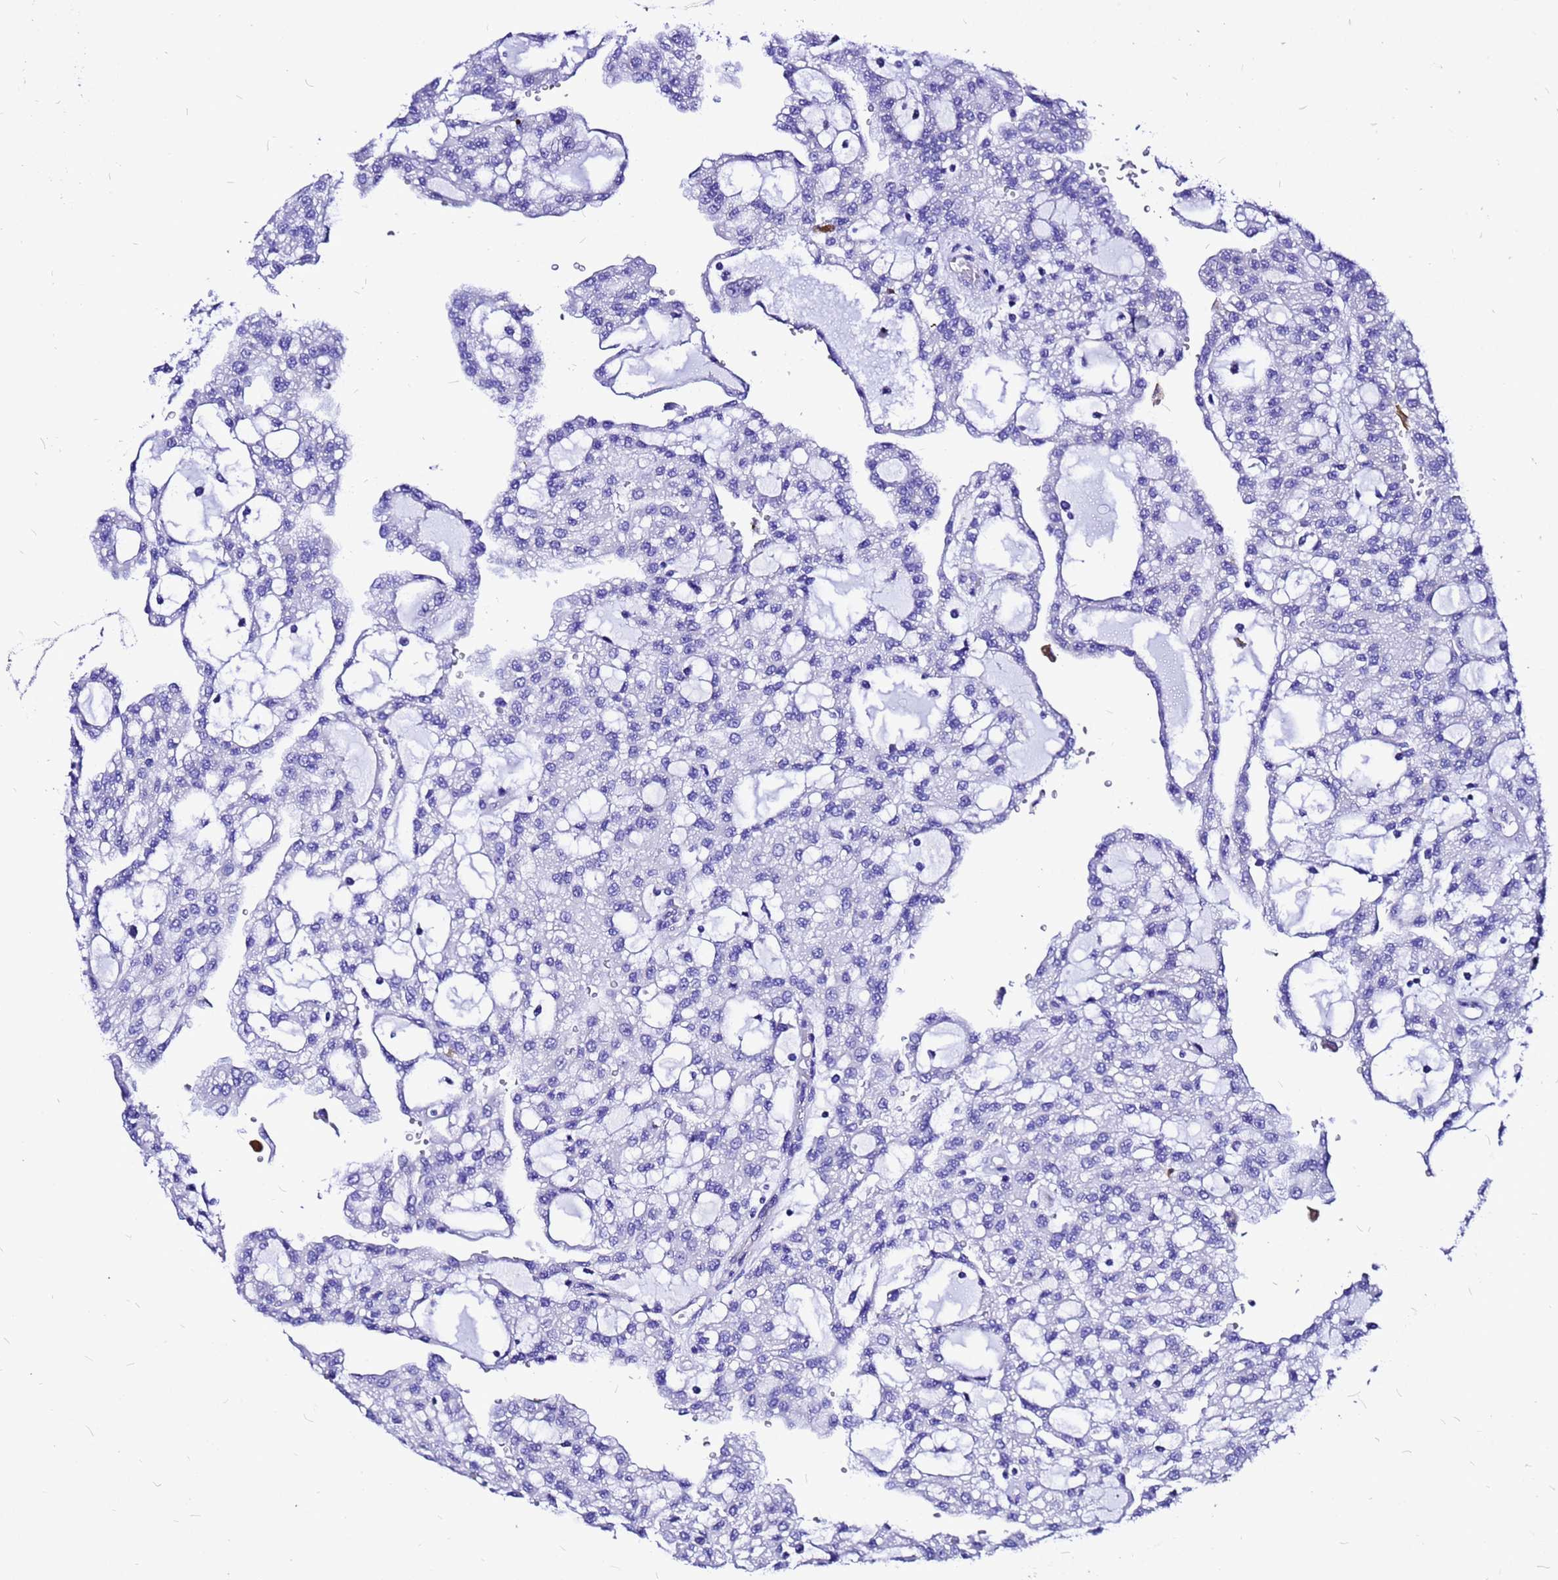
{"staining": {"intensity": "negative", "quantity": "none", "location": "none"}, "tissue": "renal cancer", "cell_type": "Tumor cells", "image_type": "cancer", "snomed": [{"axis": "morphology", "description": "Adenocarcinoma, NOS"}, {"axis": "topography", "description": "Kidney"}], "caption": "An image of human renal cancer is negative for staining in tumor cells.", "gene": "HERC4", "patient": {"sex": "male", "age": 63}}